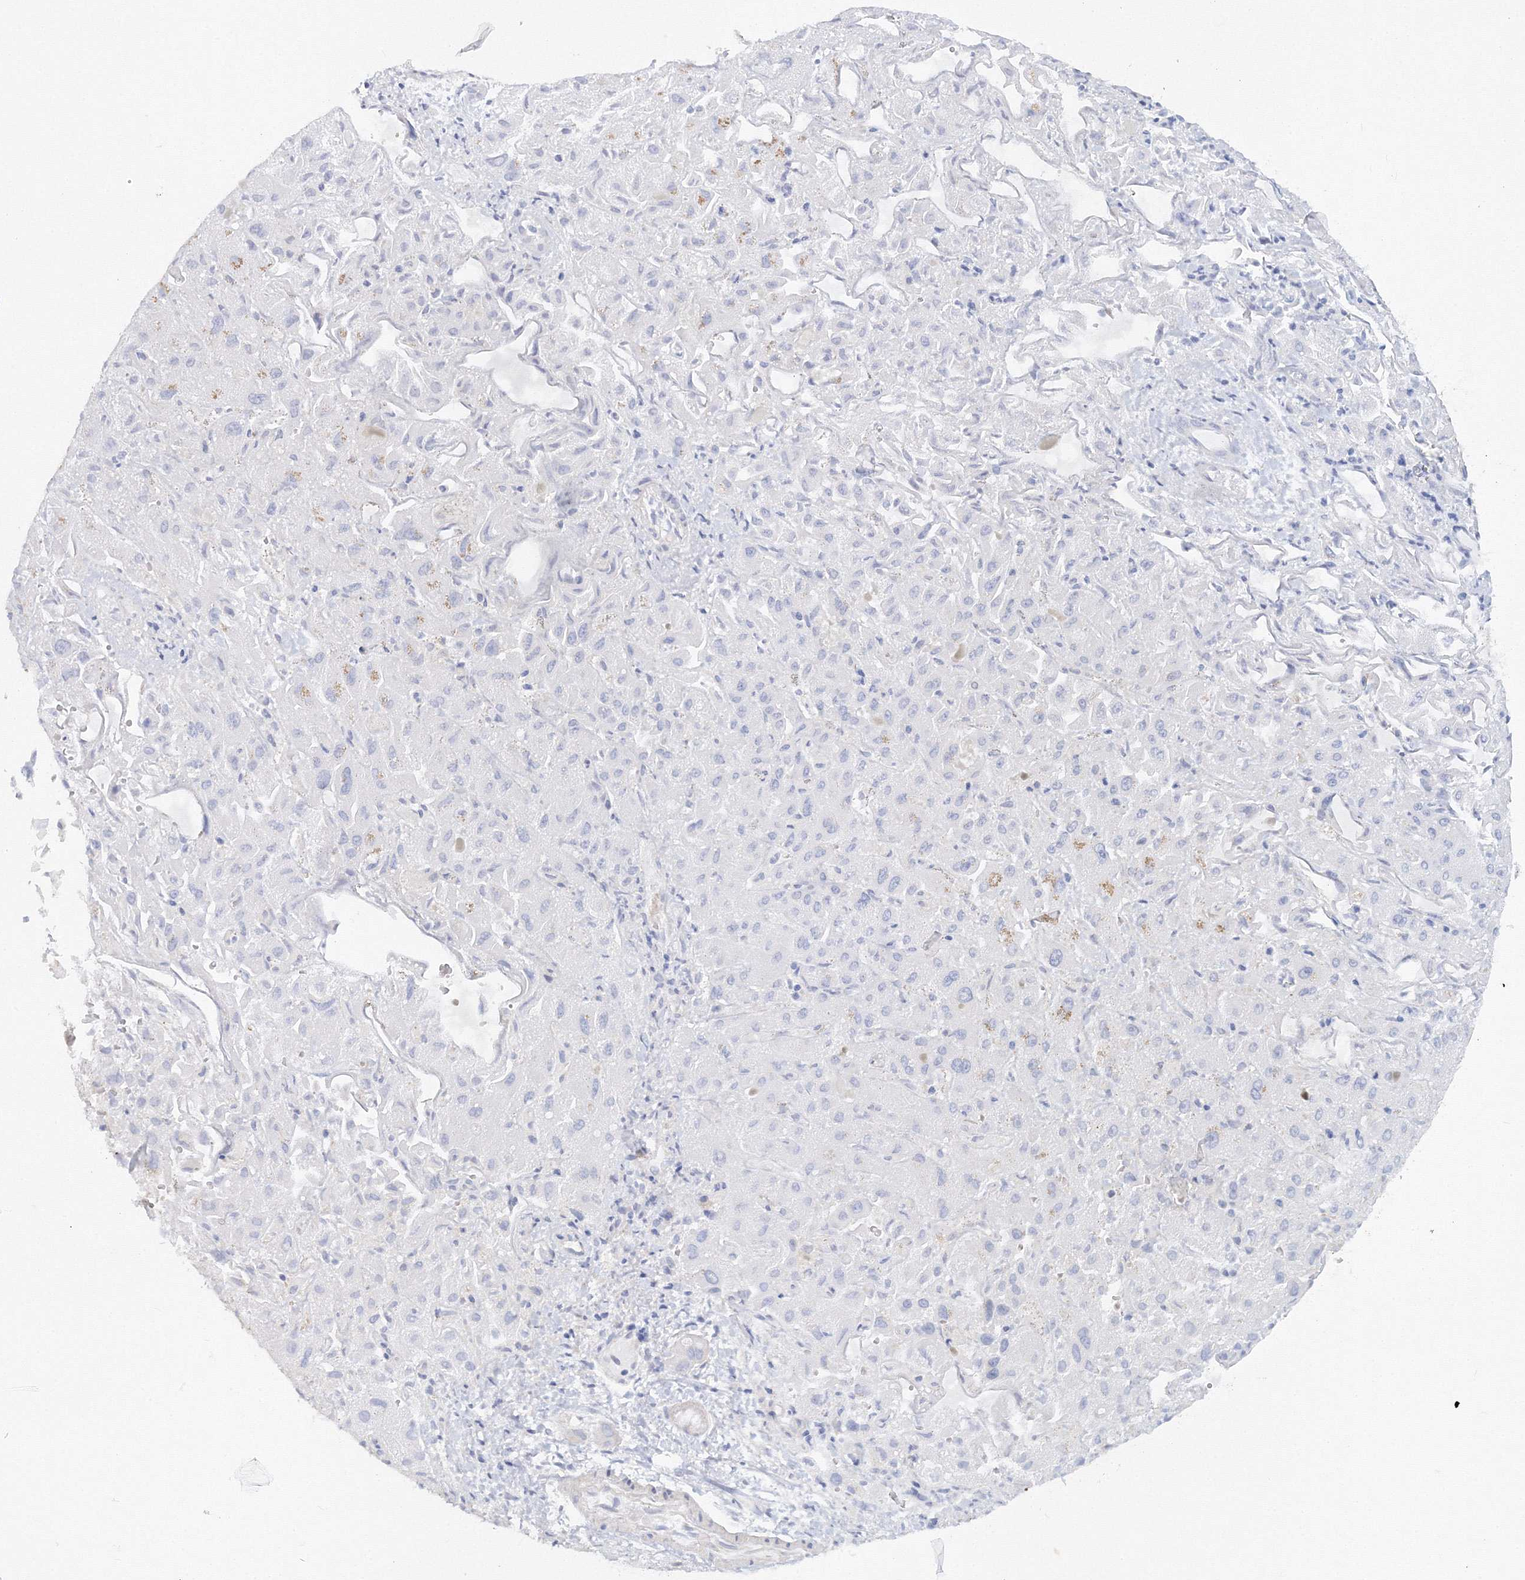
{"staining": {"intensity": "negative", "quantity": "none", "location": "none"}, "tissue": "liver cancer", "cell_type": "Tumor cells", "image_type": "cancer", "snomed": [{"axis": "morphology", "description": "Cholangiocarcinoma"}, {"axis": "topography", "description": "Liver"}], "caption": "Tumor cells are negative for protein expression in human liver cancer.", "gene": "EXOC1", "patient": {"sex": "female", "age": 52}}